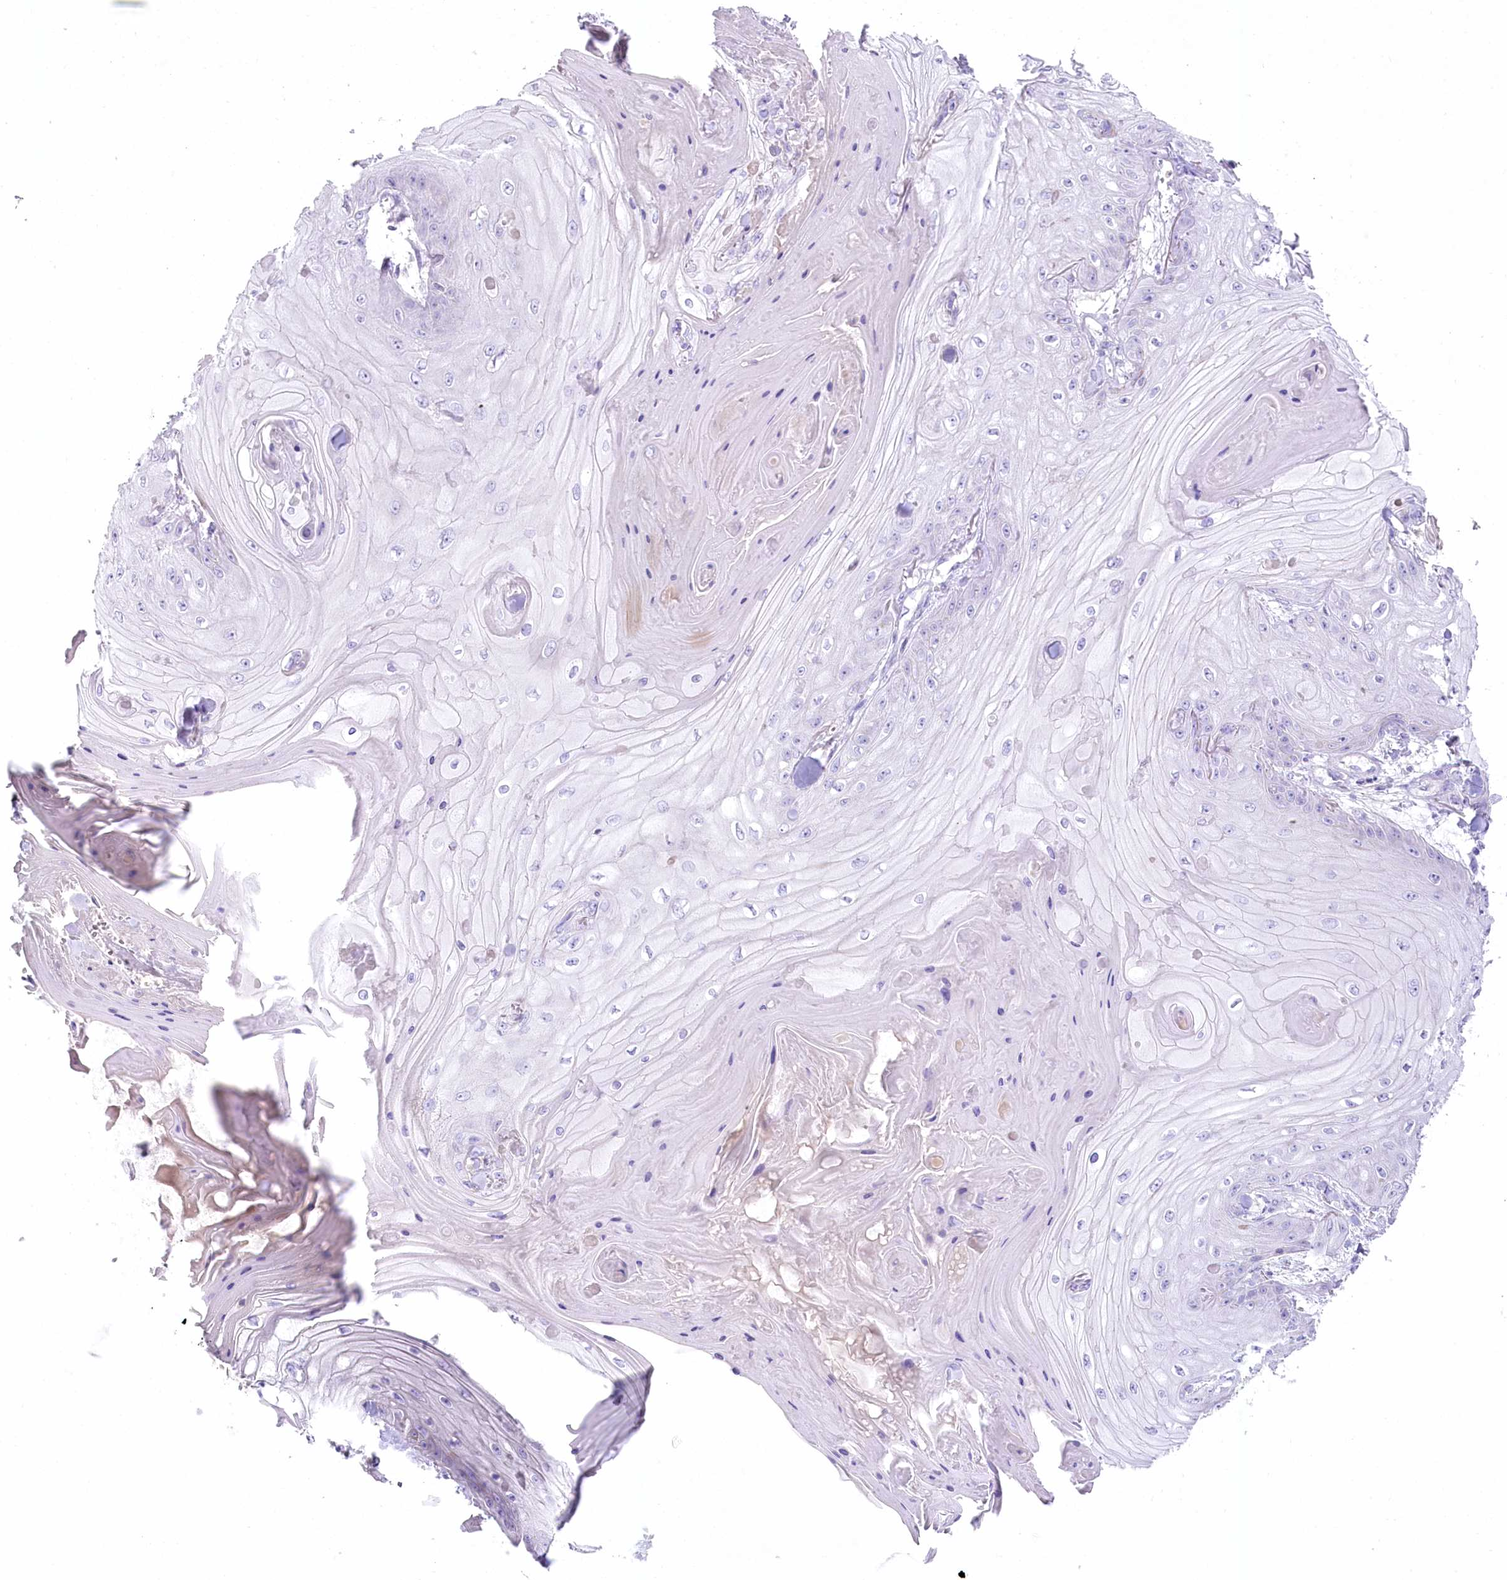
{"staining": {"intensity": "negative", "quantity": "none", "location": "none"}, "tissue": "skin cancer", "cell_type": "Tumor cells", "image_type": "cancer", "snomed": [{"axis": "morphology", "description": "Squamous cell carcinoma, NOS"}, {"axis": "topography", "description": "Skin"}], "caption": "Protein analysis of skin cancer reveals no significant staining in tumor cells.", "gene": "MYOZ1", "patient": {"sex": "male", "age": 74}}